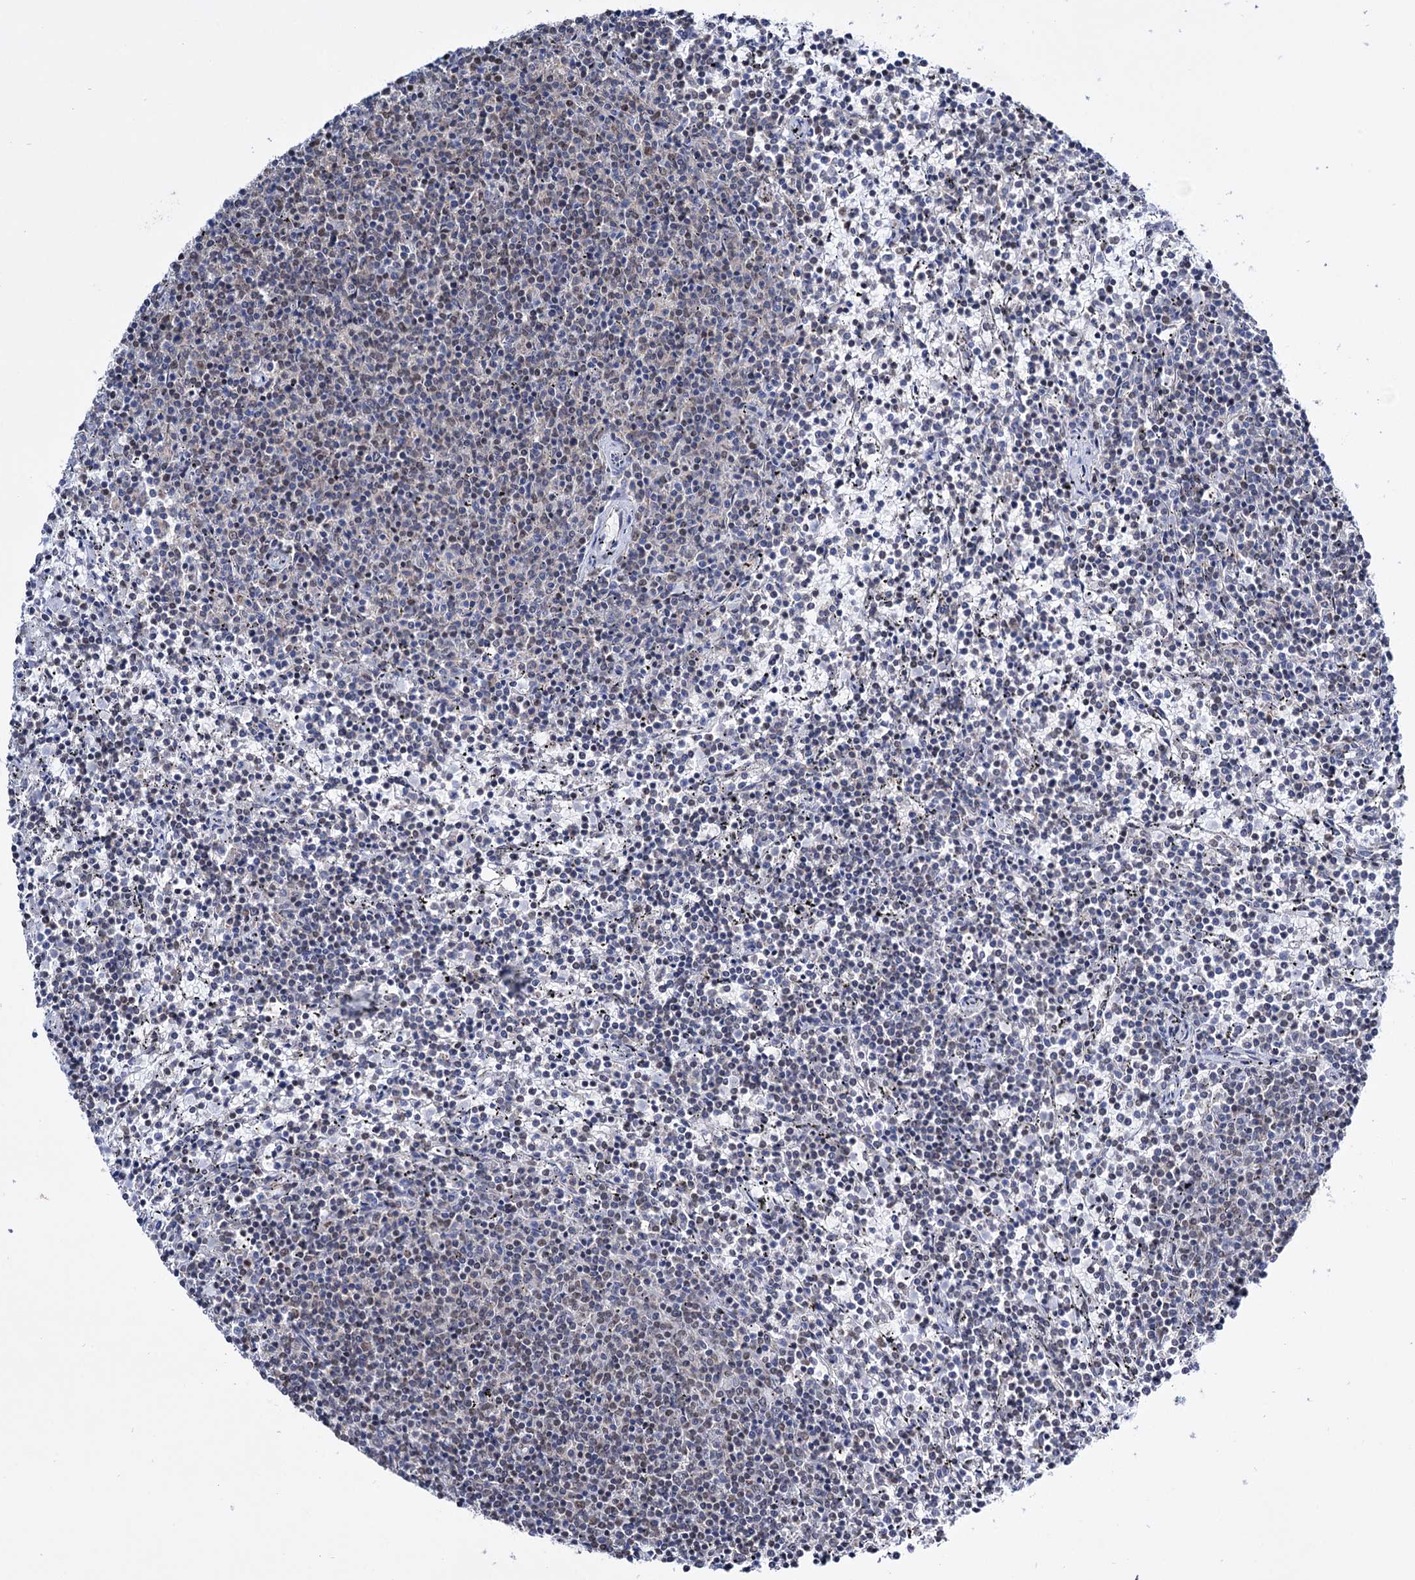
{"staining": {"intensity": "weak", "quantity": "<25%", "location": "nuclear"}, "tissue": "lymphoma", "cell_type": "Tumor cells", "image_type": "cancer", "snomed": [{"axis": "morphology", "description": "Malignant lymphoma, non-Hodgkin's type, Low grade"}, {"axis": "topography", "description": "Spleen"}], "caption": "The immunohistochemistry photomicrograph has no significant positivity in tumor cells of lymphoma tissue.", "gene": "ABHD10", "patient": {"sex": "female", "age": 50}}